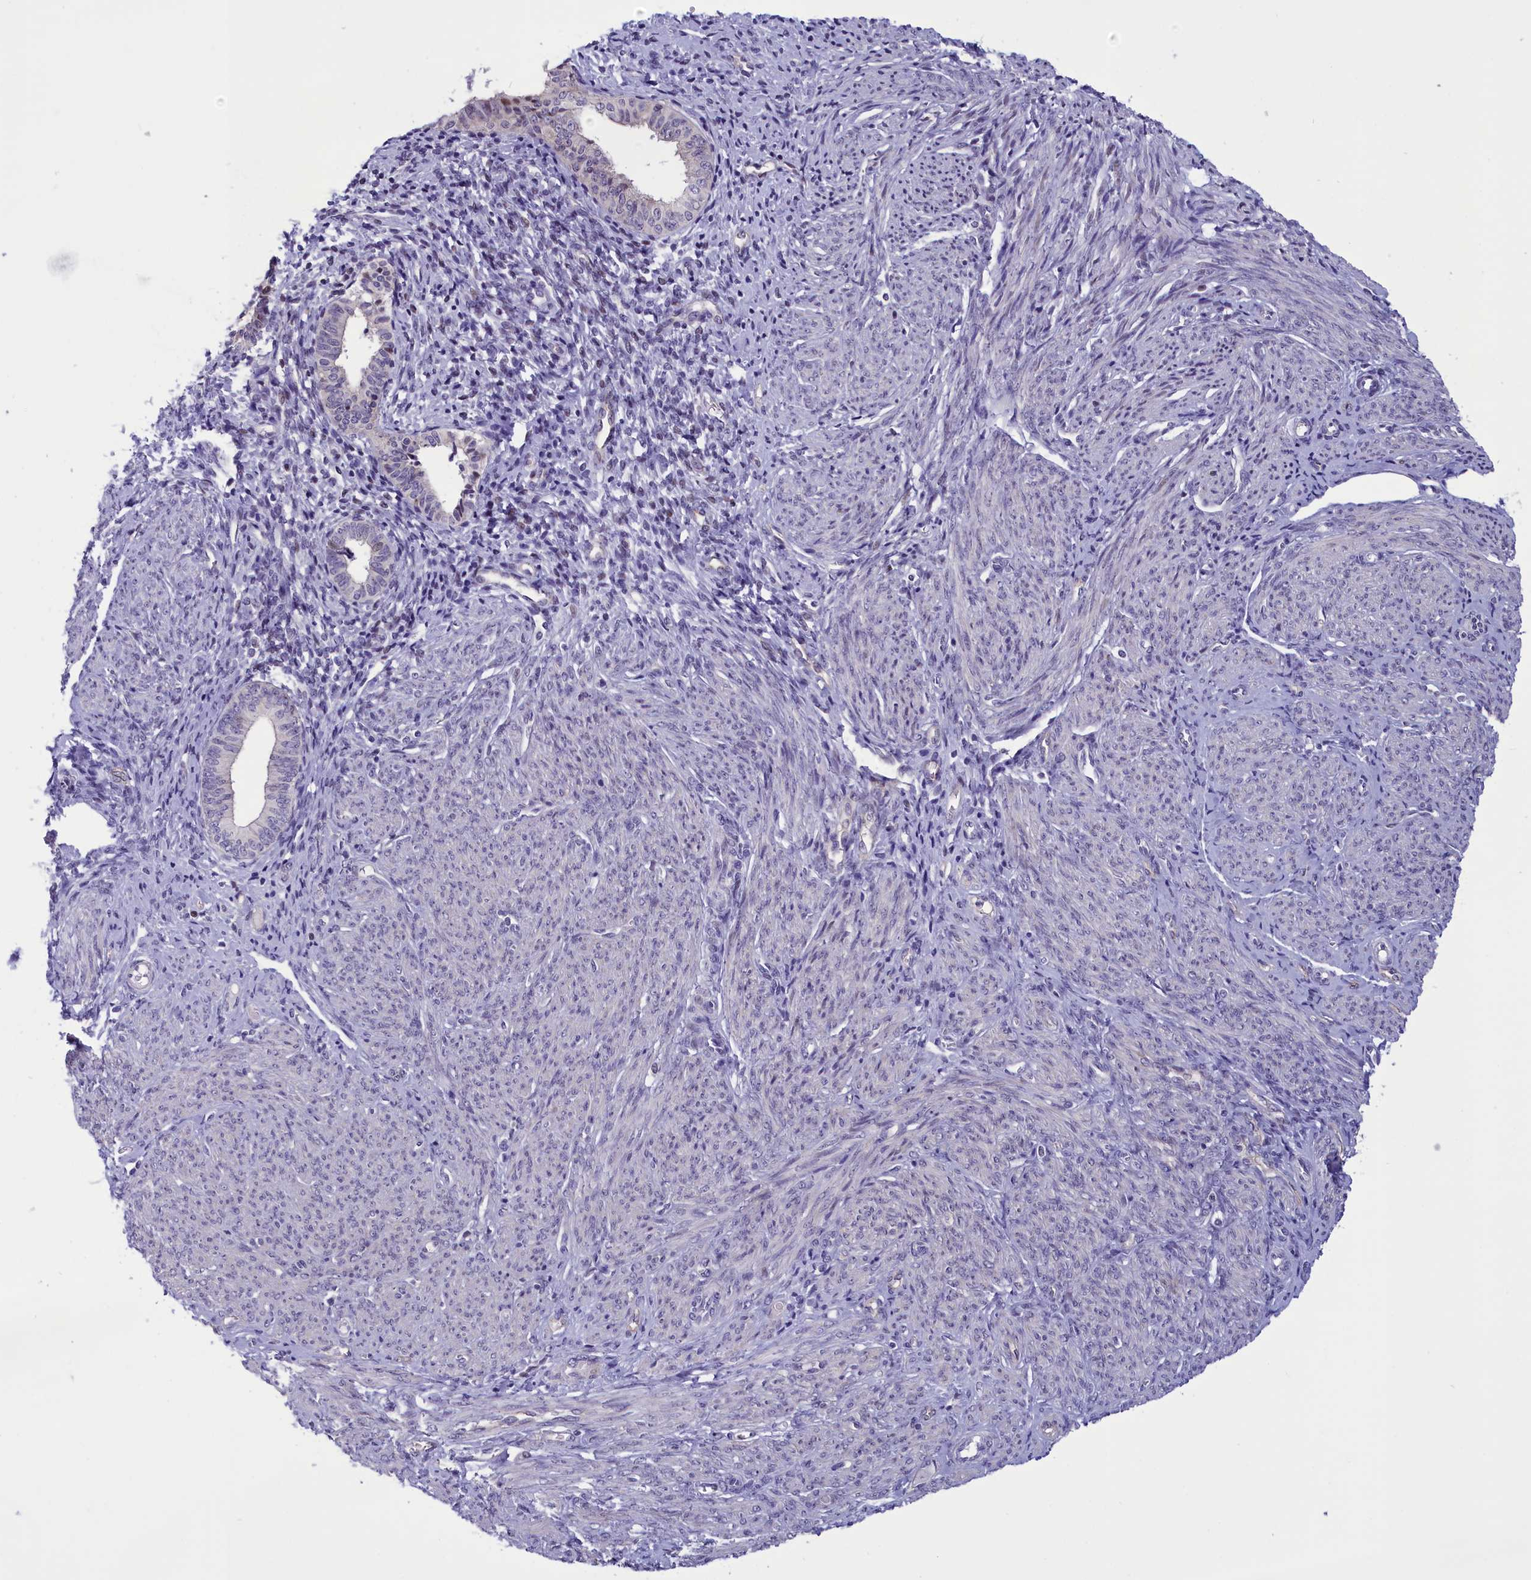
{"staining": {"intensity": "negative", "quantity": "none", "location": "none"}, "tissue": "endometrial cancer", "cell_type": "Tumor cells", "image_type": "cancer", "snomed": [{"axis": "morphology", "description": "Adenocarcinoma, NOS"}, {"axis": "topography", "description": "Endometrium"}], "caption": "Endometrial cancer was stained to show a protein in brown. There is no significant expression in tumor cells. (DAB immunohistochemistry visualized using brightfield microscopy, high magnification).", "gene": "CORO2A", "patient": {"sex": "female", "age": 79}}